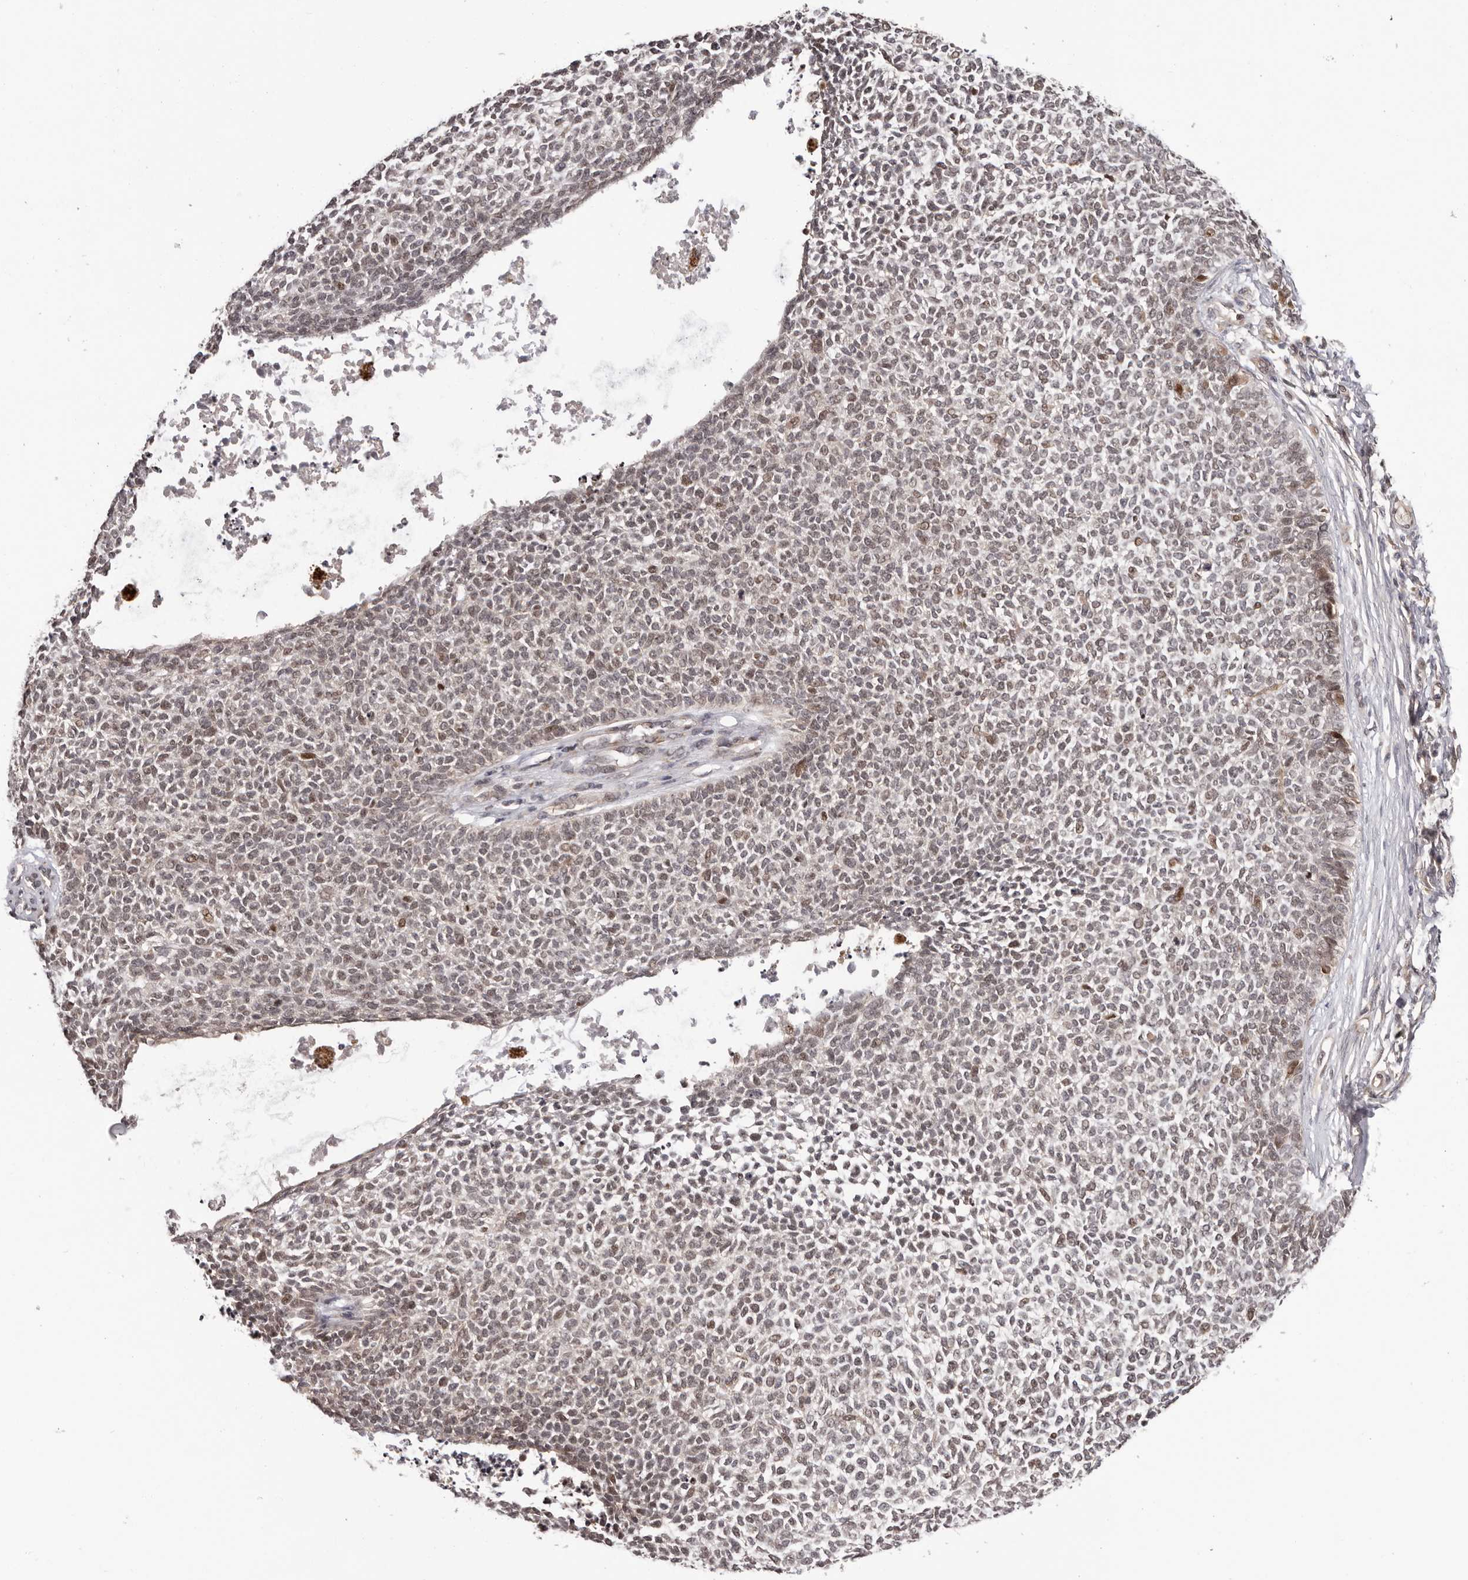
{"staining": {"intensity": "weak", "quantity": "<25%", "location": "nuclear"}, "tissue": "skin cancer", "cell_type": "Tumor cells", "image_type": "cancer", "snomed": [{"axis": "morphology", "description": "Basal cell carcinoma"}, {"axis": "topography", "description": "Skin"}], "caption": "Skin cancer (basal cell carcinoma) stained for a protein using immunohistochemistry displays no staining tumor cells.", "gene": "TBX5", "patient": {"sex": "female", "age": 84}}